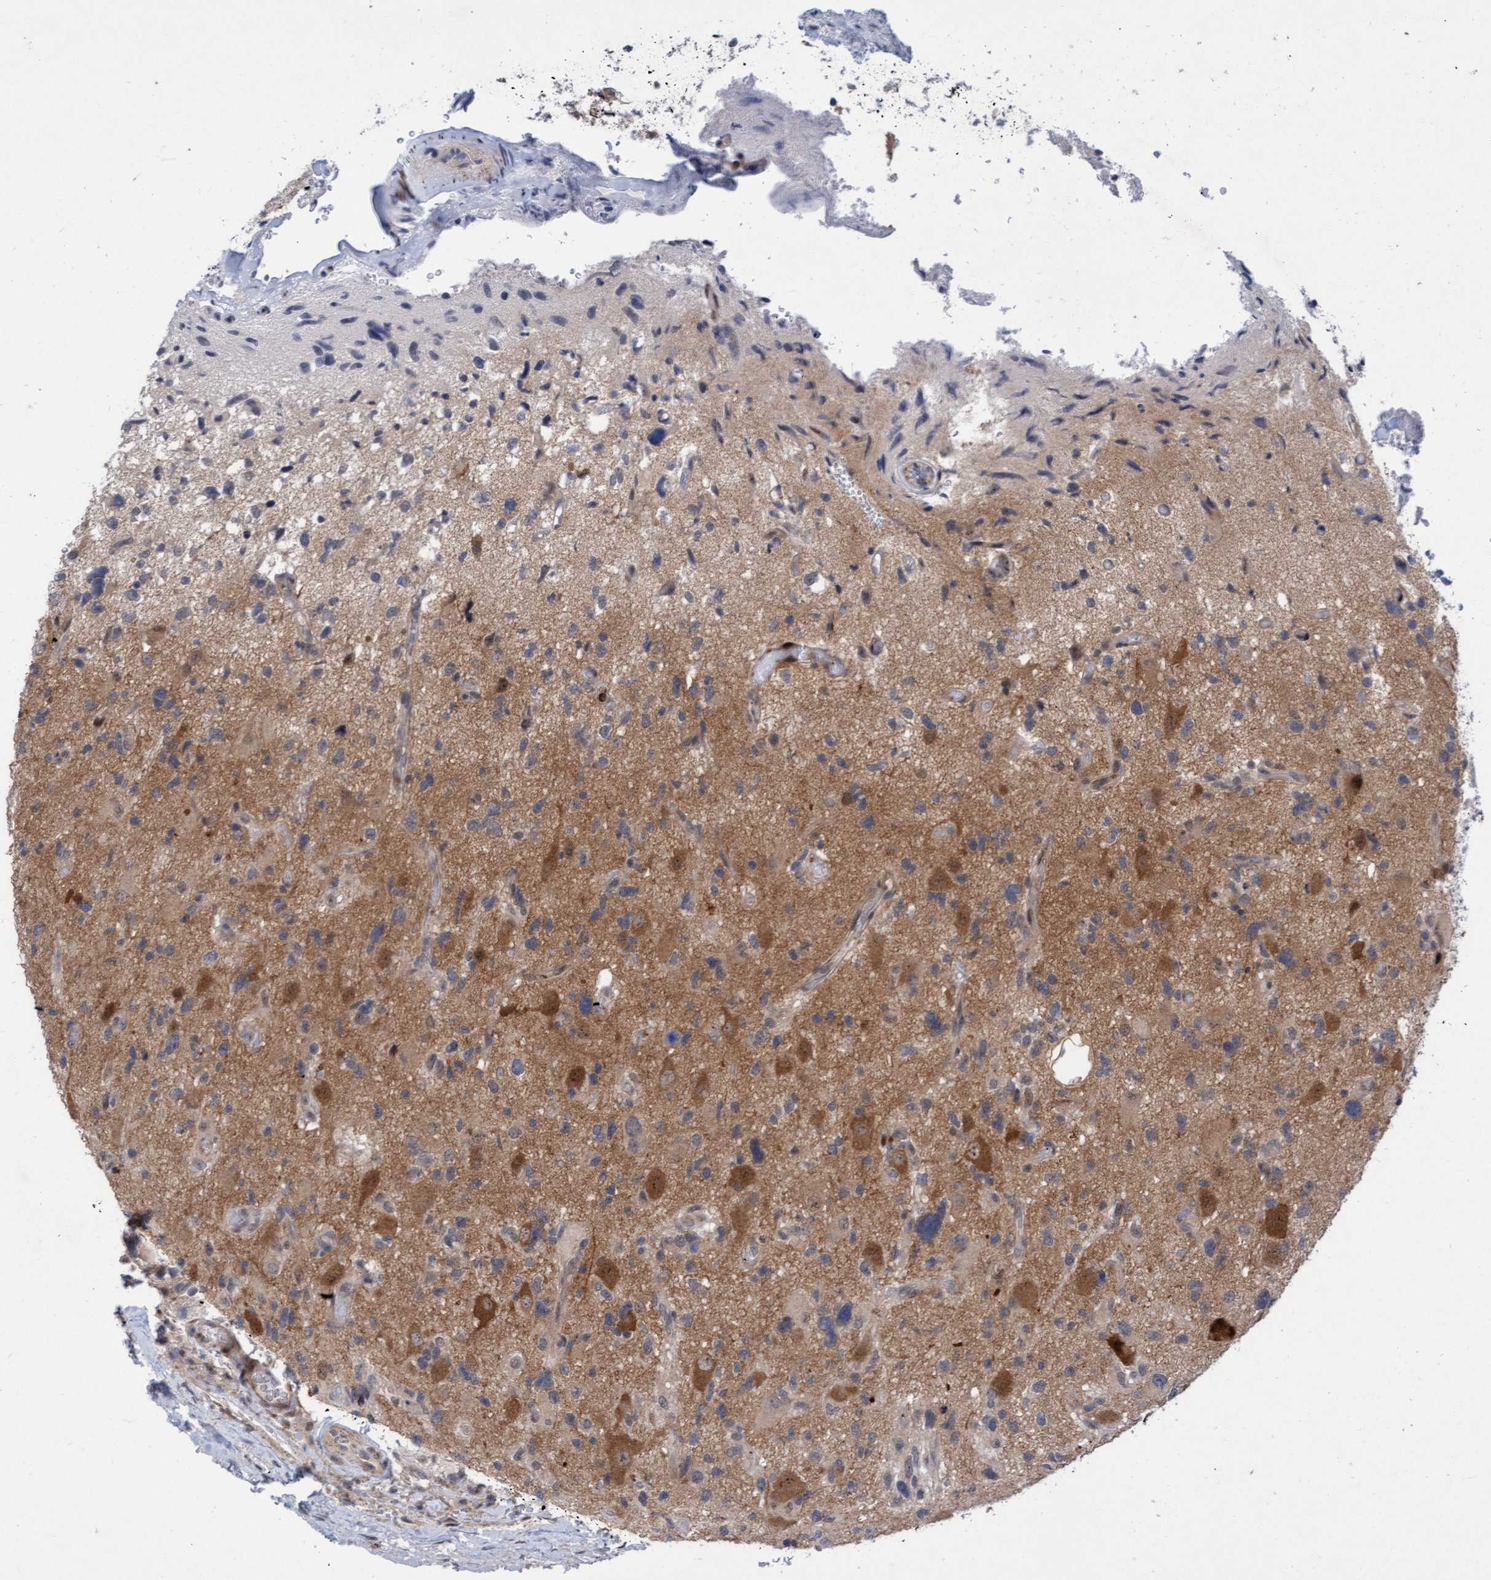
{"staining": {"intensity": "weak", "quantity": "25%-75%", "location": "cytoplasmic/membranous"}, "tissue": "glioma", "cell_type": "Tumor cells", "image_type": "cancer", "snomed": [{"axis": "morphology", "description": "Glioma, malignant, High grade"}, {"axis": "topography", "description": "Brain"}], "caption": "Tumor cells exhibit weak cytoplasmic/membranous expression in about 25%-75% of cells in glioma. (brown staining indicates protein expression, while blue staining denotes nuclei).", "gene": "RAP1GAP2", "patient": {"sex": "male", "age": 33}}